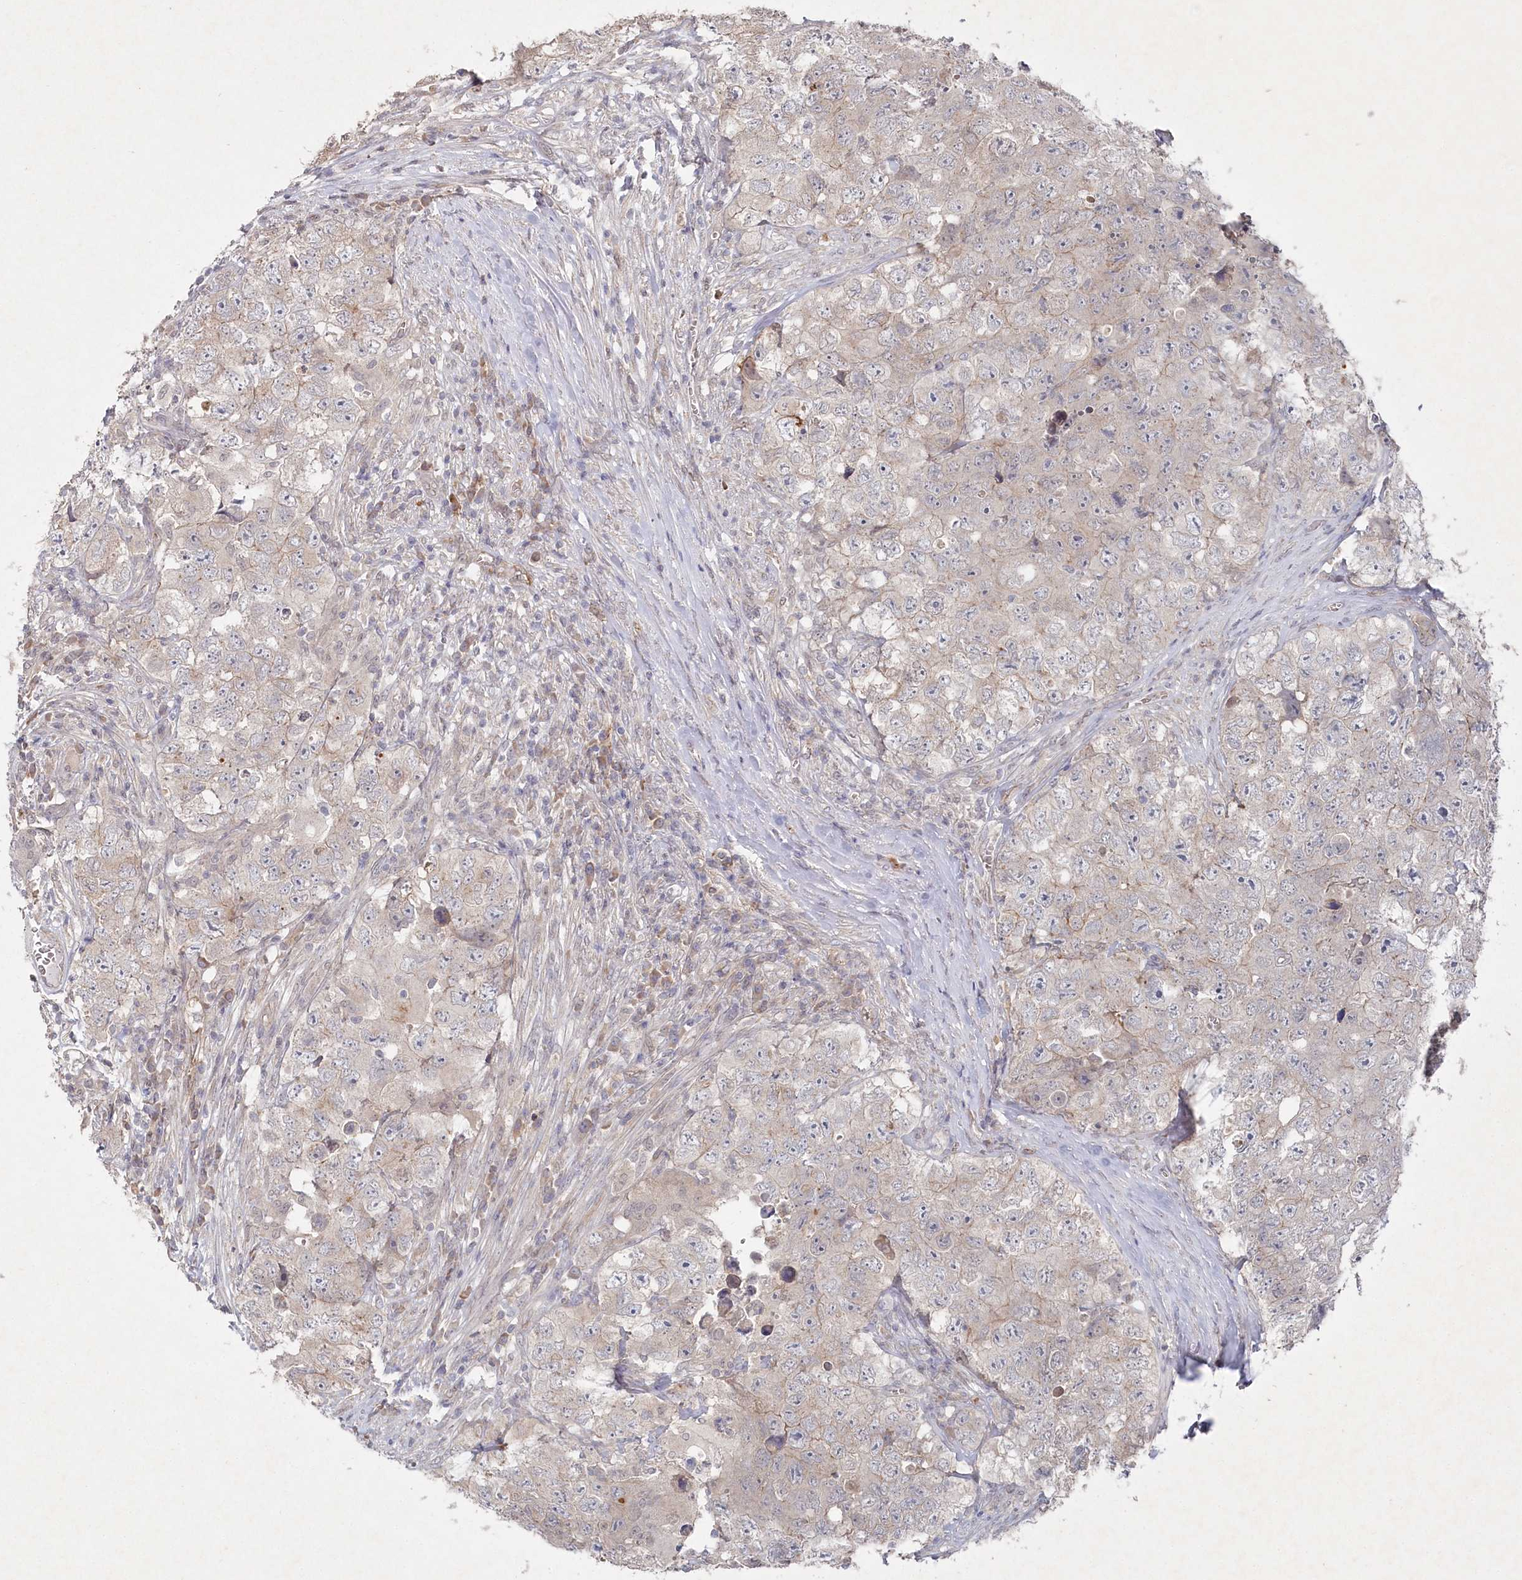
{"staining": {"intensity": "negative", "quantity": "none", "location": "none"}, "tissue": "testis cancer", "cell_type": "Tumor cells", "image_type": "cancer", "snomed": [{"axis": "morphology", "description": "Seminoma, NOS"}, {"axis": "morphology", "description": "Carcinoma, Embryonal, NOS"}, {"axis": "topography", "description": "Testis"}], "caption": "Tumor cells are negative for brown protein staining in embryonal carcinoma (testis).", "gene": "TGFBRAP1", "patient": {"sex": "male", "age": 43}}